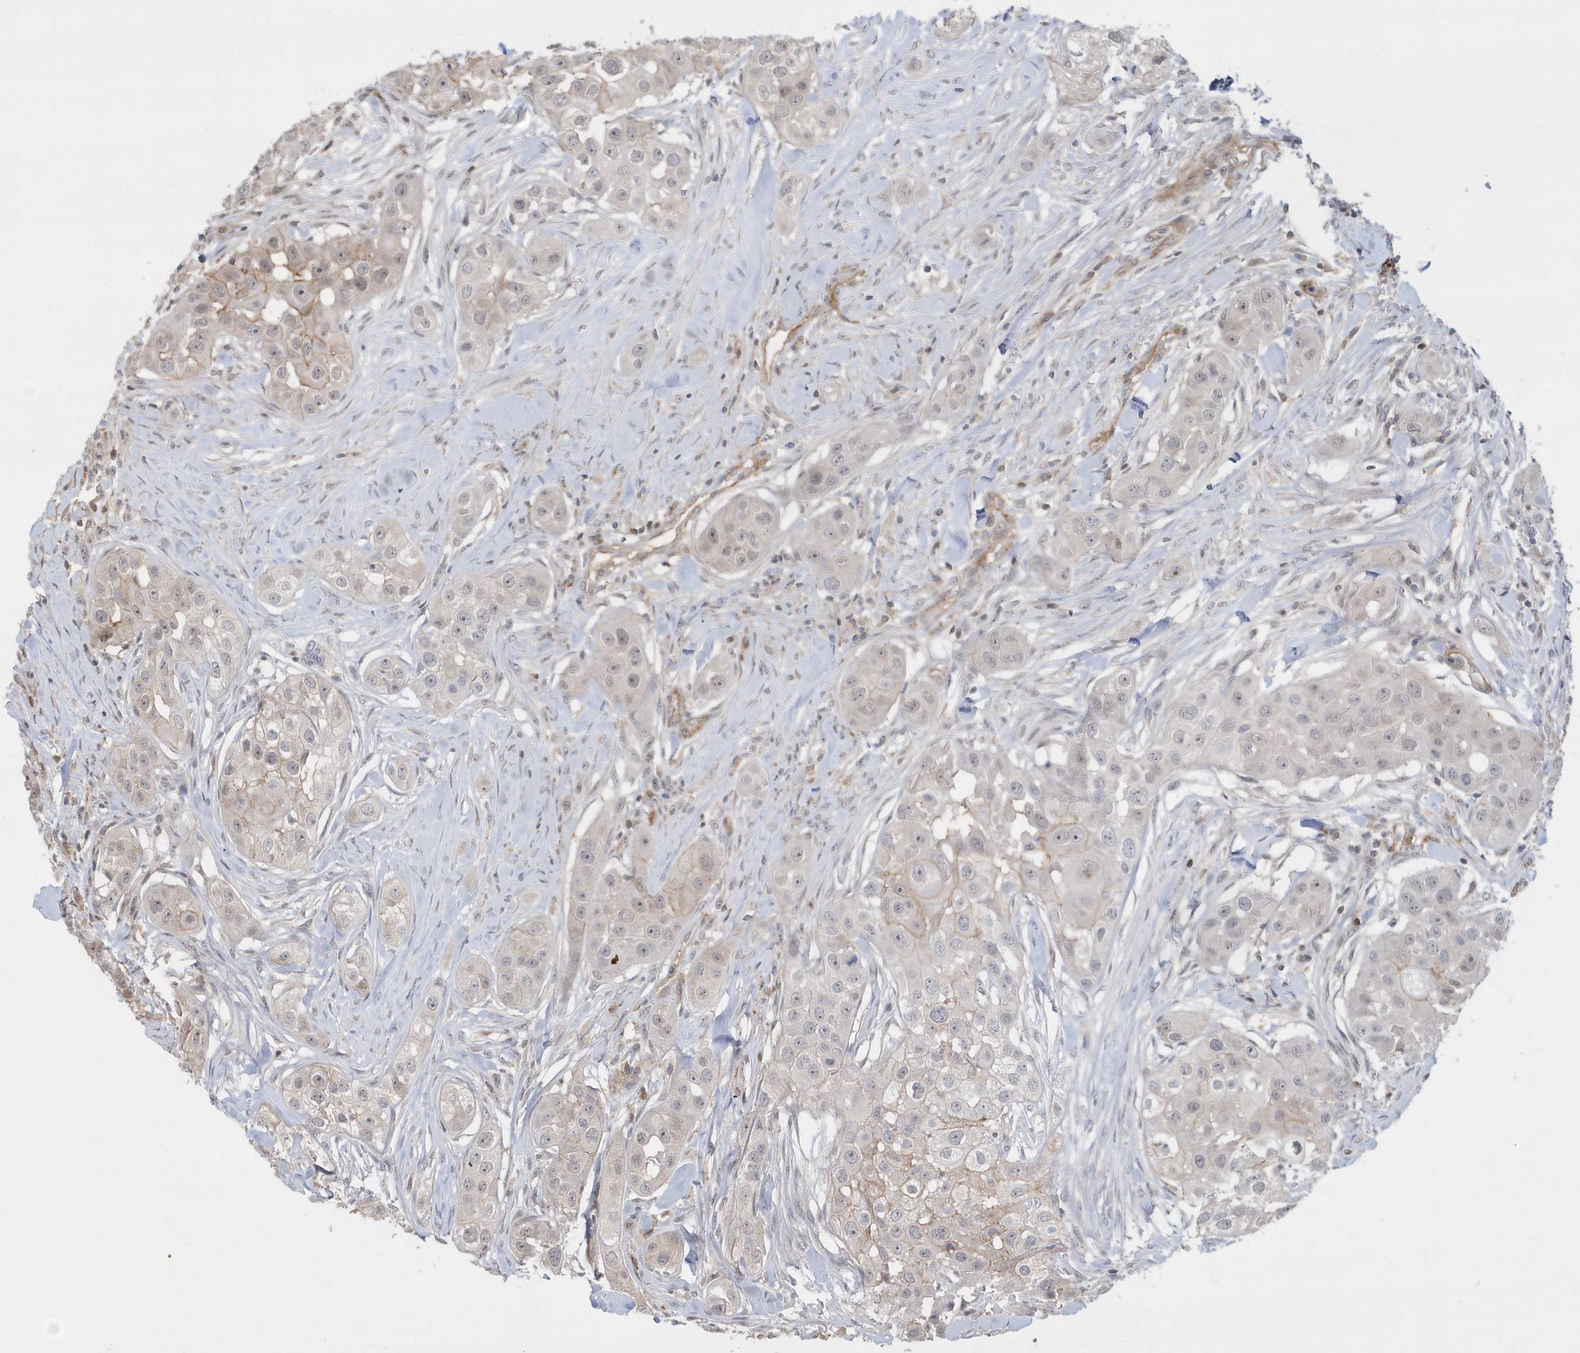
{"staining": {"intensity": "weak", "quantity": "<25%", "location": "cytoplasmic/membranous"}, "tissue": "head and neck cancer", "cell_type": "Tumor cells", "image_type": "cancer", "snomed": [{"axis": "morphology", "description": "Normal tissue, NOS"}, {"axis": "morphology", "description": "Squamous cell carcinoma, NOS"}, {"axis": "topography", "description": "Skeletal muscle"}, {"axis": "topography", "description": "Head-Neck"}], "caption": "Photomicrograph shows no protein staining in tumor cells of head and neck cancer (squamous cell carcinoma) tissue.", "gene": "CRIP3", "patient": {"sex": "male", "age": 51}}